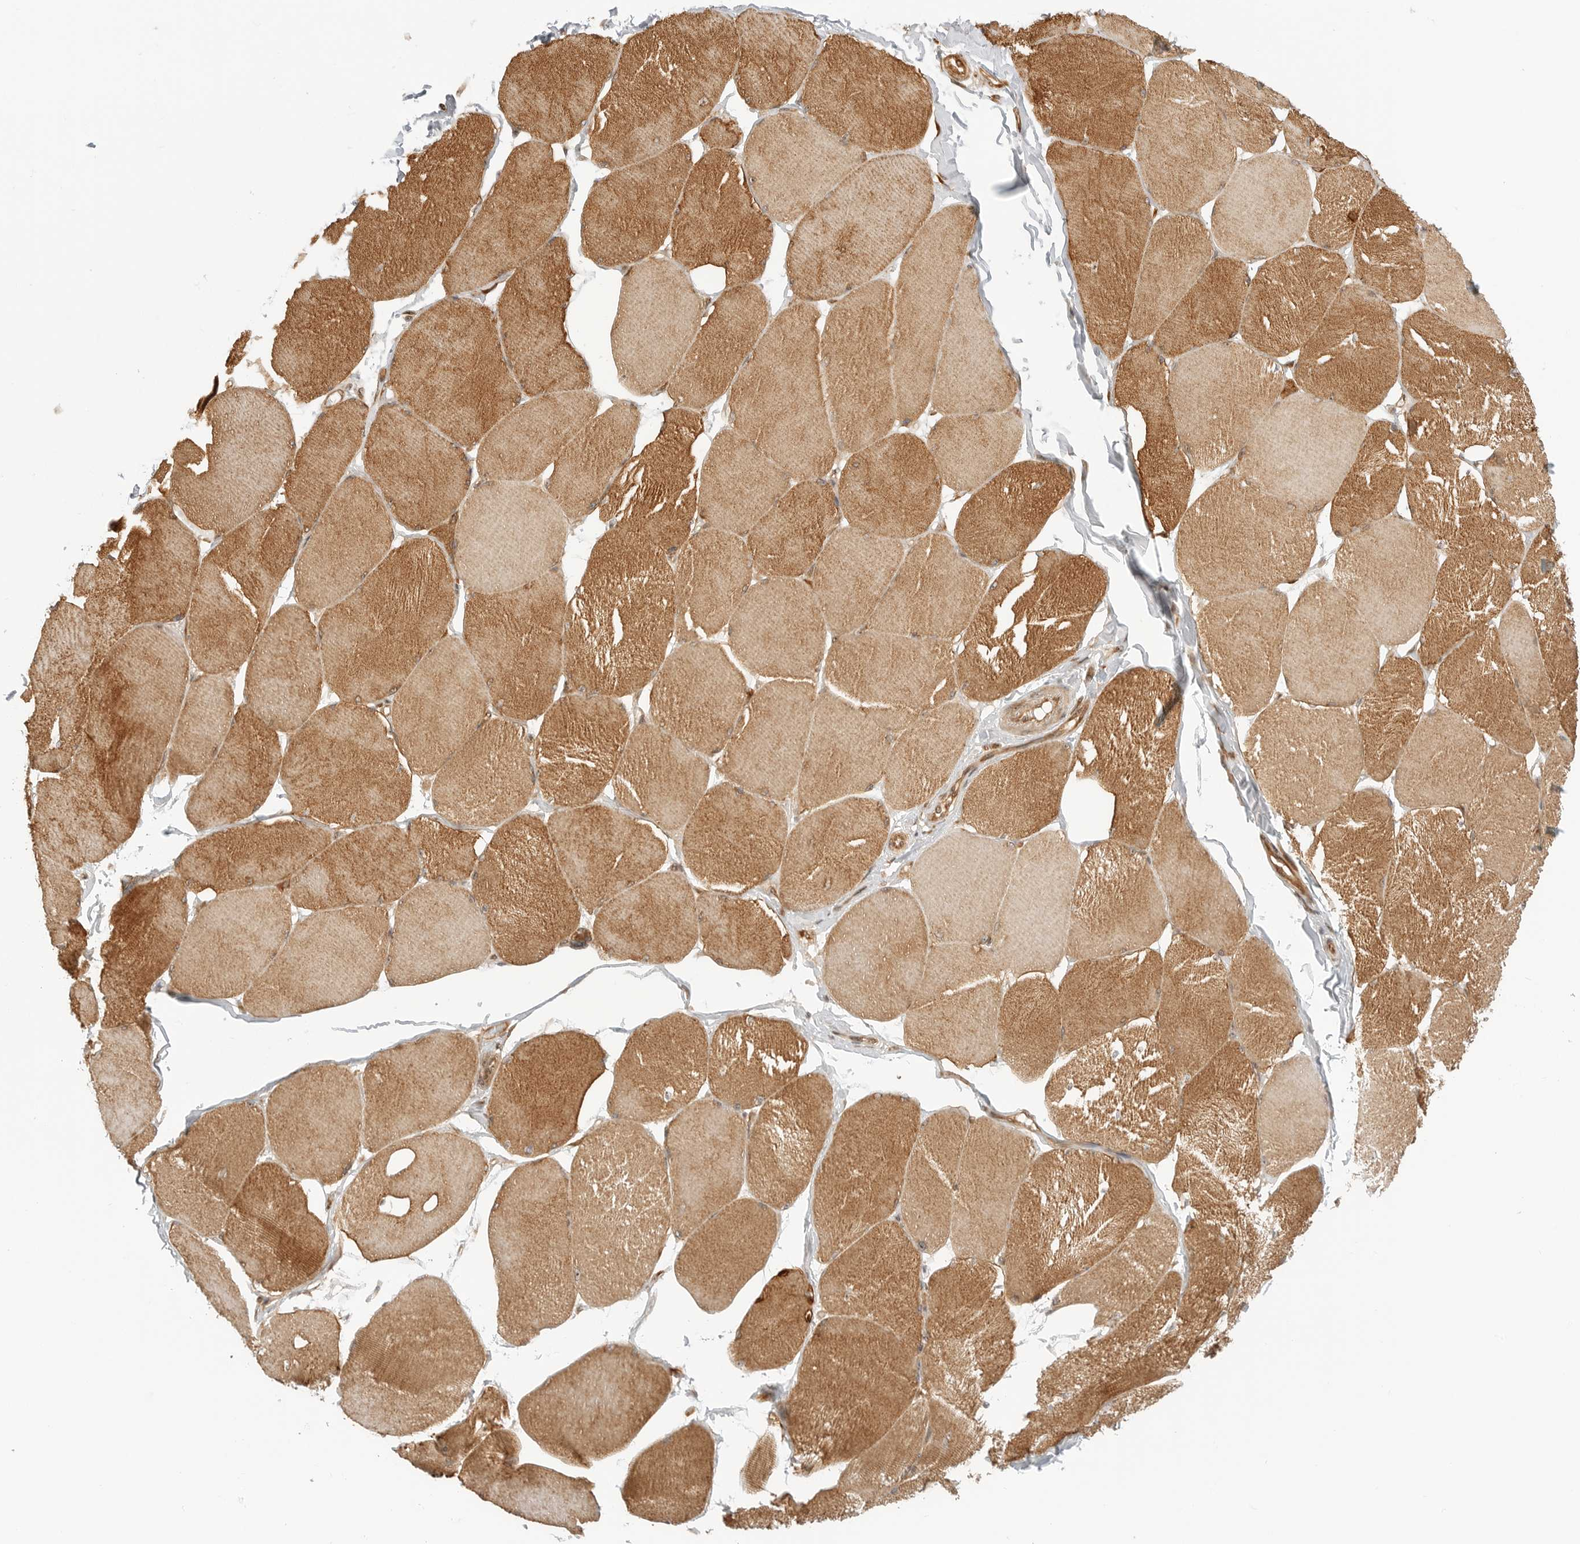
{"staining": {"intensity": "moderate", "quantity": ">75%", "location": "cytoplasmic/membranous"}, "tissue": "skeletal muscle", "cell_type": "Myocytes", "image_type": "normal", "snomed": [{"axis": "morphology", "description": "Normal tissue, NOS"}, {"axis": "topography", "description": "Skin"}, {"axis": "topography", "description": "Skeletal muscle"}], "caption": "Approximately >75% of myocytes in unremarkable skeletal muscle reveal moderate cytoplasmic/membranous protein staining as visualized by brown immunohistochemical staining.", "gene": "DSCC1", "patient": {"sex": "male", "age": 83}}